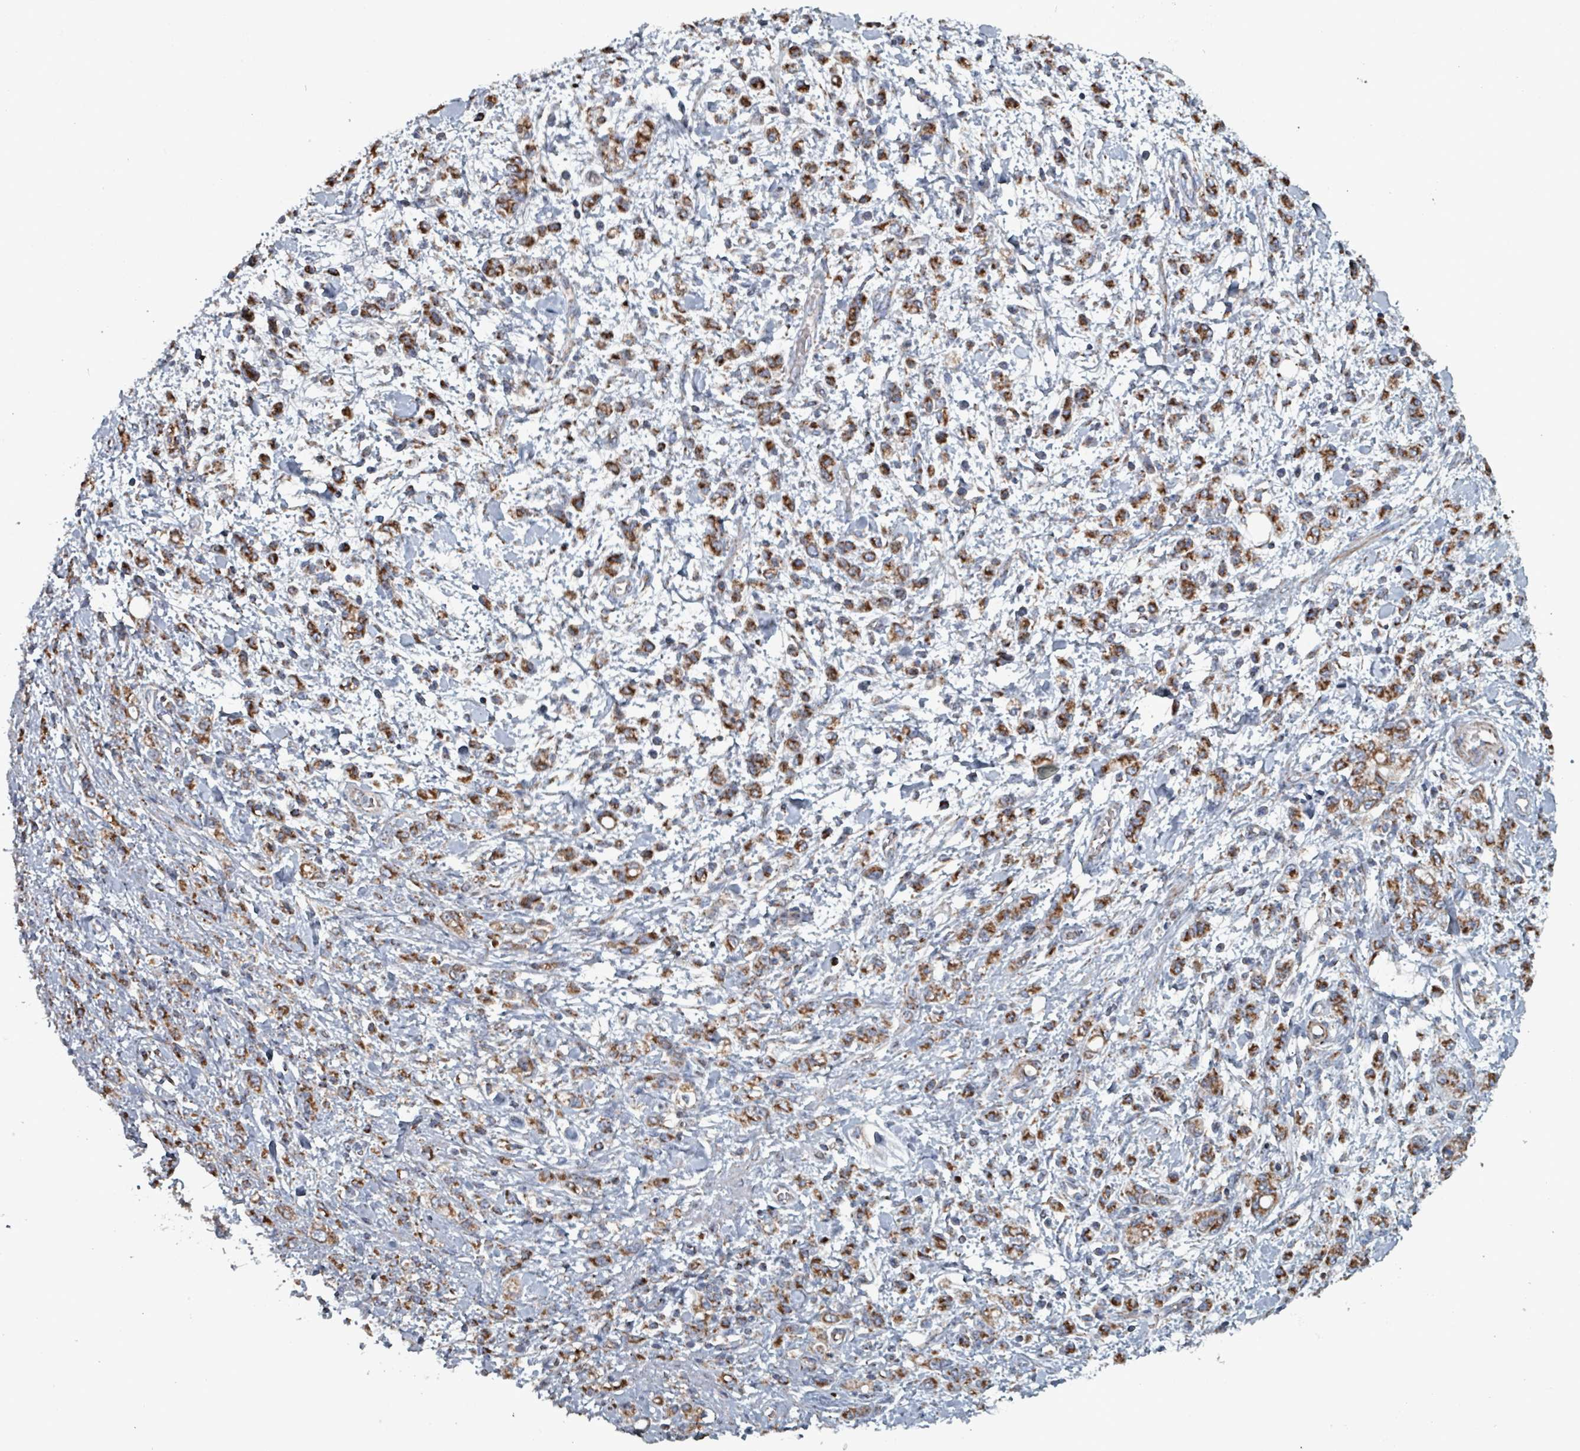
{"staining": {"intensity": "strong", "quantity": ">75%", "location": "cytoplasmic/membranous"}, "tissue": "stomach cancer", "cell_type": "Tumor cells", "image_type": "cancer", "snomed": [{"axis": "morphology", "description": "Adenocarcinoma, NOS"}, {"axis": "topography", "description": "Stomach"}], "caption": "Immunohistochemistry (IHC) (DAB (3,3'-diaminobenzidine)) staining of adenocarcinoma (stomach) reveals strong cytoplasmic/membranous protein expression in about >75% of tumor cells.", "gene": "ABHD18", "patient": {"sex": "male", "age": 77}}